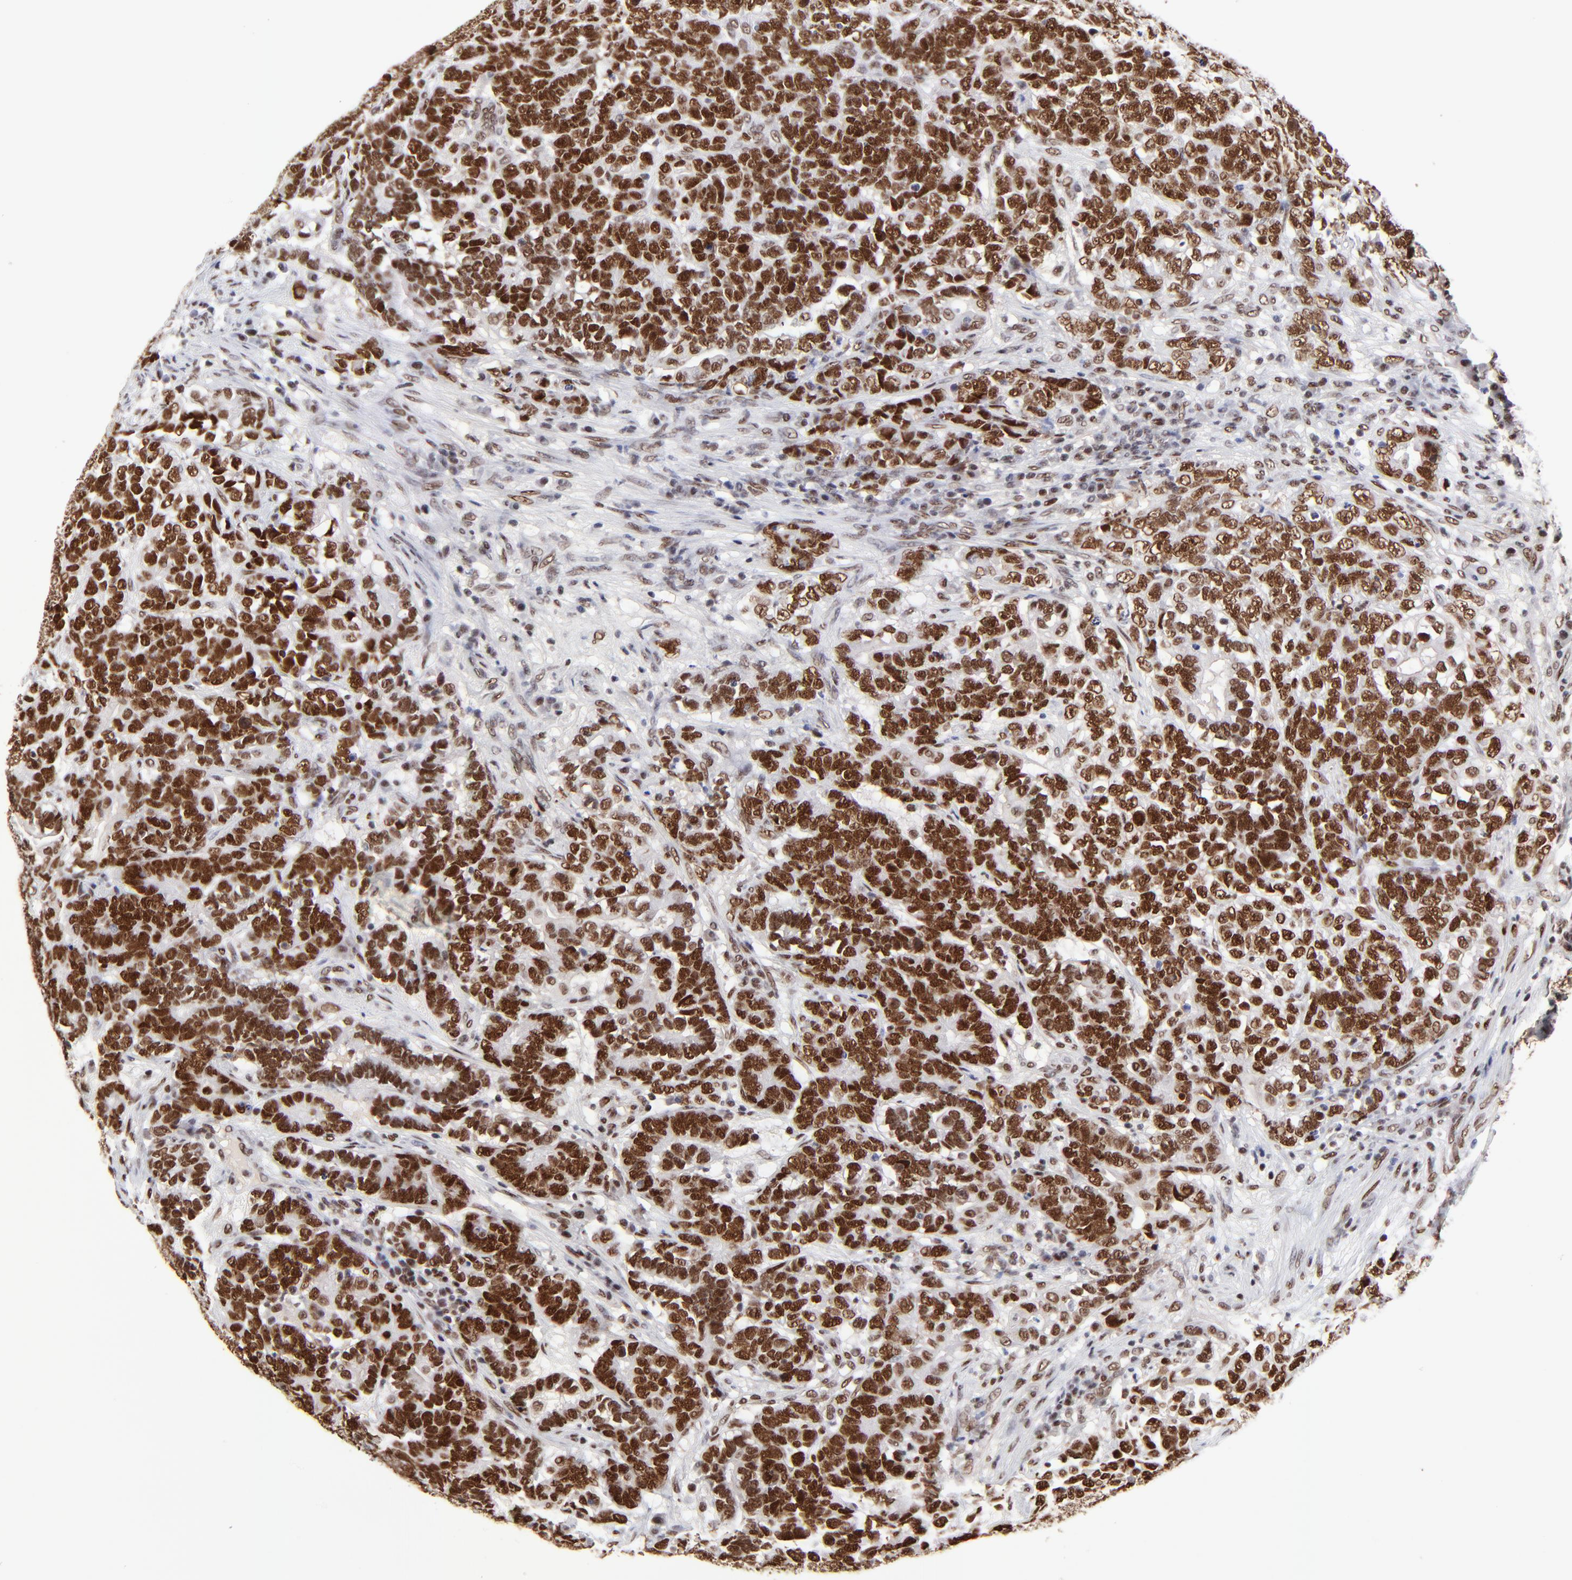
{"staining": {"intensity": "strong", "quantity": ">75%", "location": "nuclear"}, "tissue": "testis cancer", "cell_type": "Tumor cells", "image_type": "cancer", "snomed": [{"axis": "morphology", "description": "Carcinoma, Embryonal, NOS"}, {"axis": "topography", "description": "Testis"}], "caption": "Immunohistochemical staining of human testis cancer (embryonal carcinoma) exhibits high levels of strong nuclear positivity in about >75% of tumor cells.", "gene": "ZMYM3", "patient": {"sex": "male", "age": 26}}